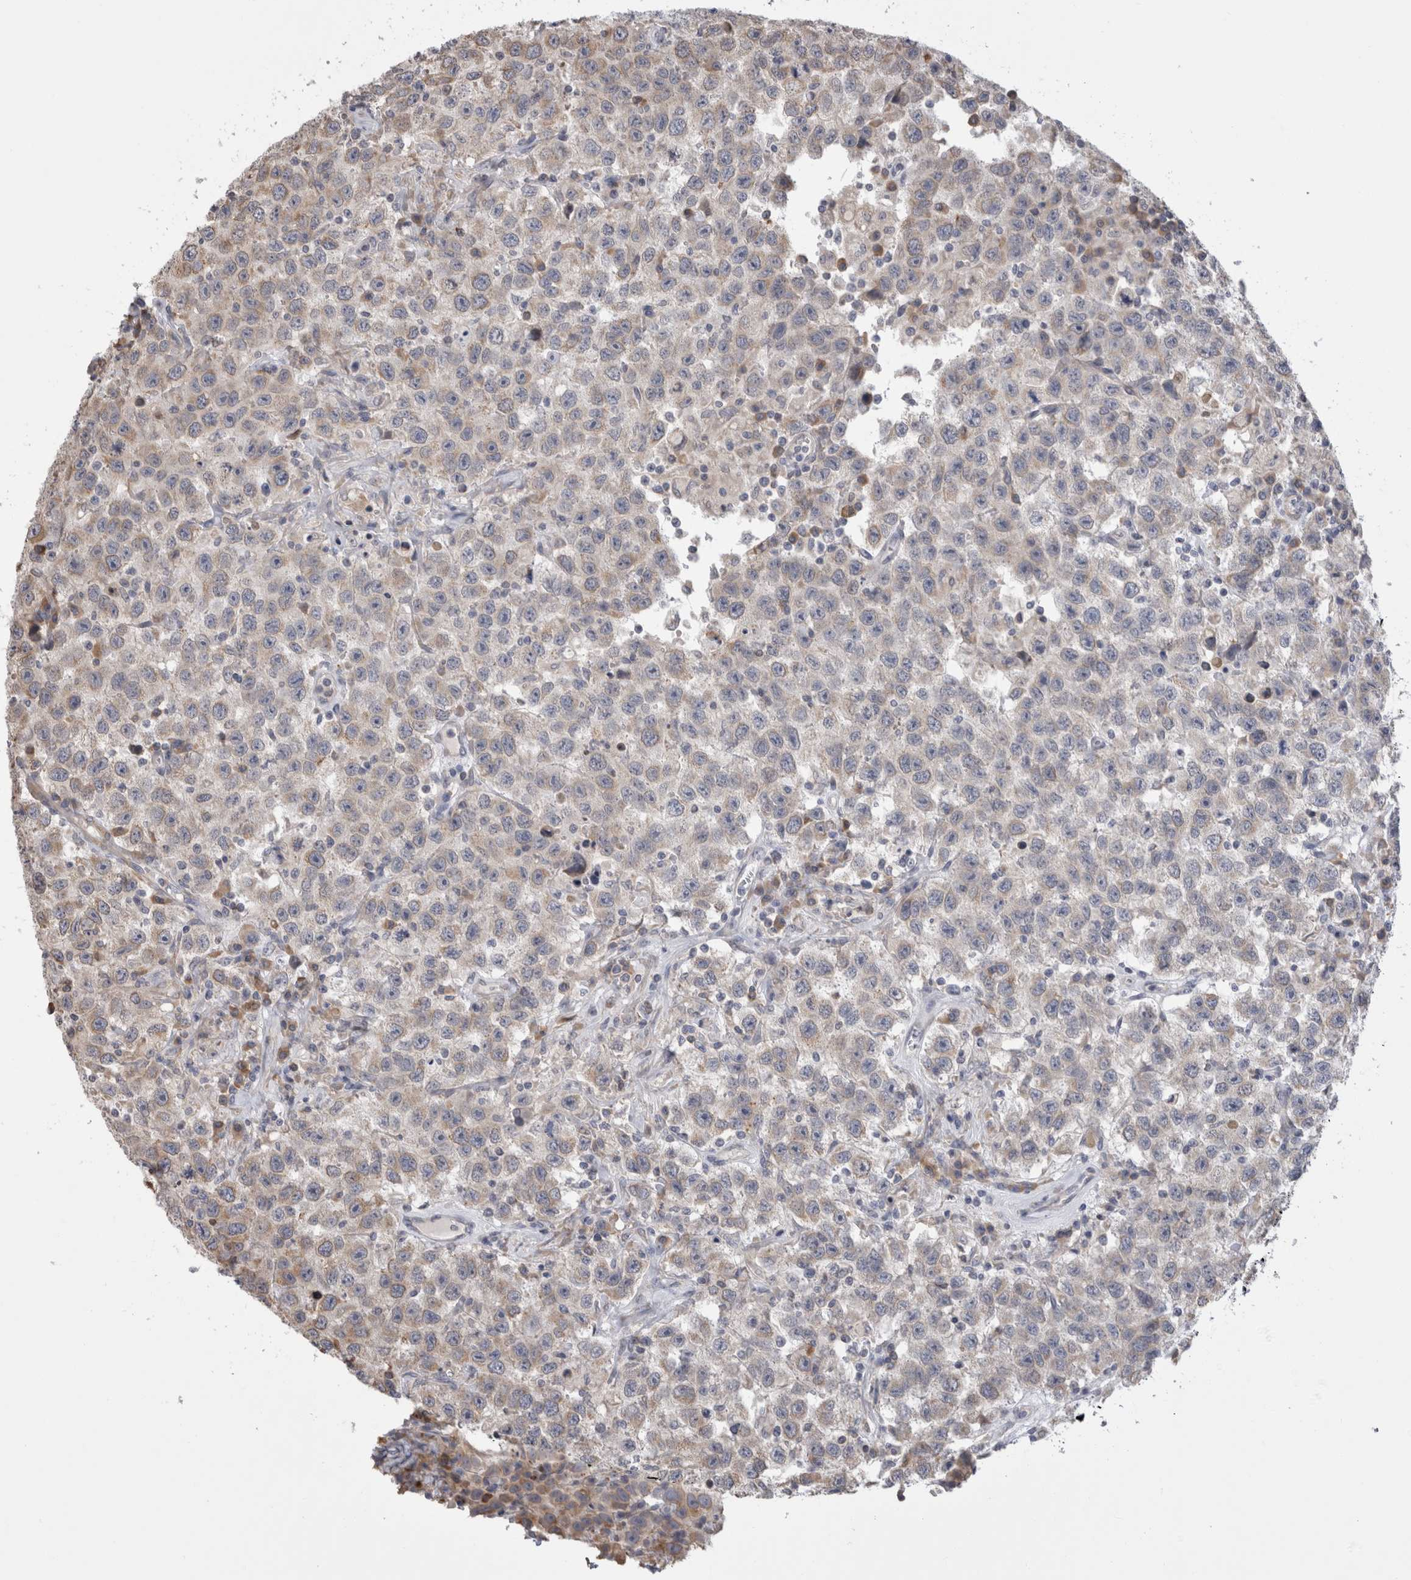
{"staining": {"intensity": "negative", "quantity": "none", "location": "none"}, "tissue": "testis cancer", "cell_type": "Tumor cells", "image_type": "cancer", "snomed": [{"axis": "morphology", "description": "Seminoma, NOS"}, {"axis": "topography", "description": "Testis"}], "caption": "This is an IHC photomicrograph of testis cancer. There is no expression in tumor cells.", "gene": "SMAP2", "patient": {"sex": "male", "age": 41}}